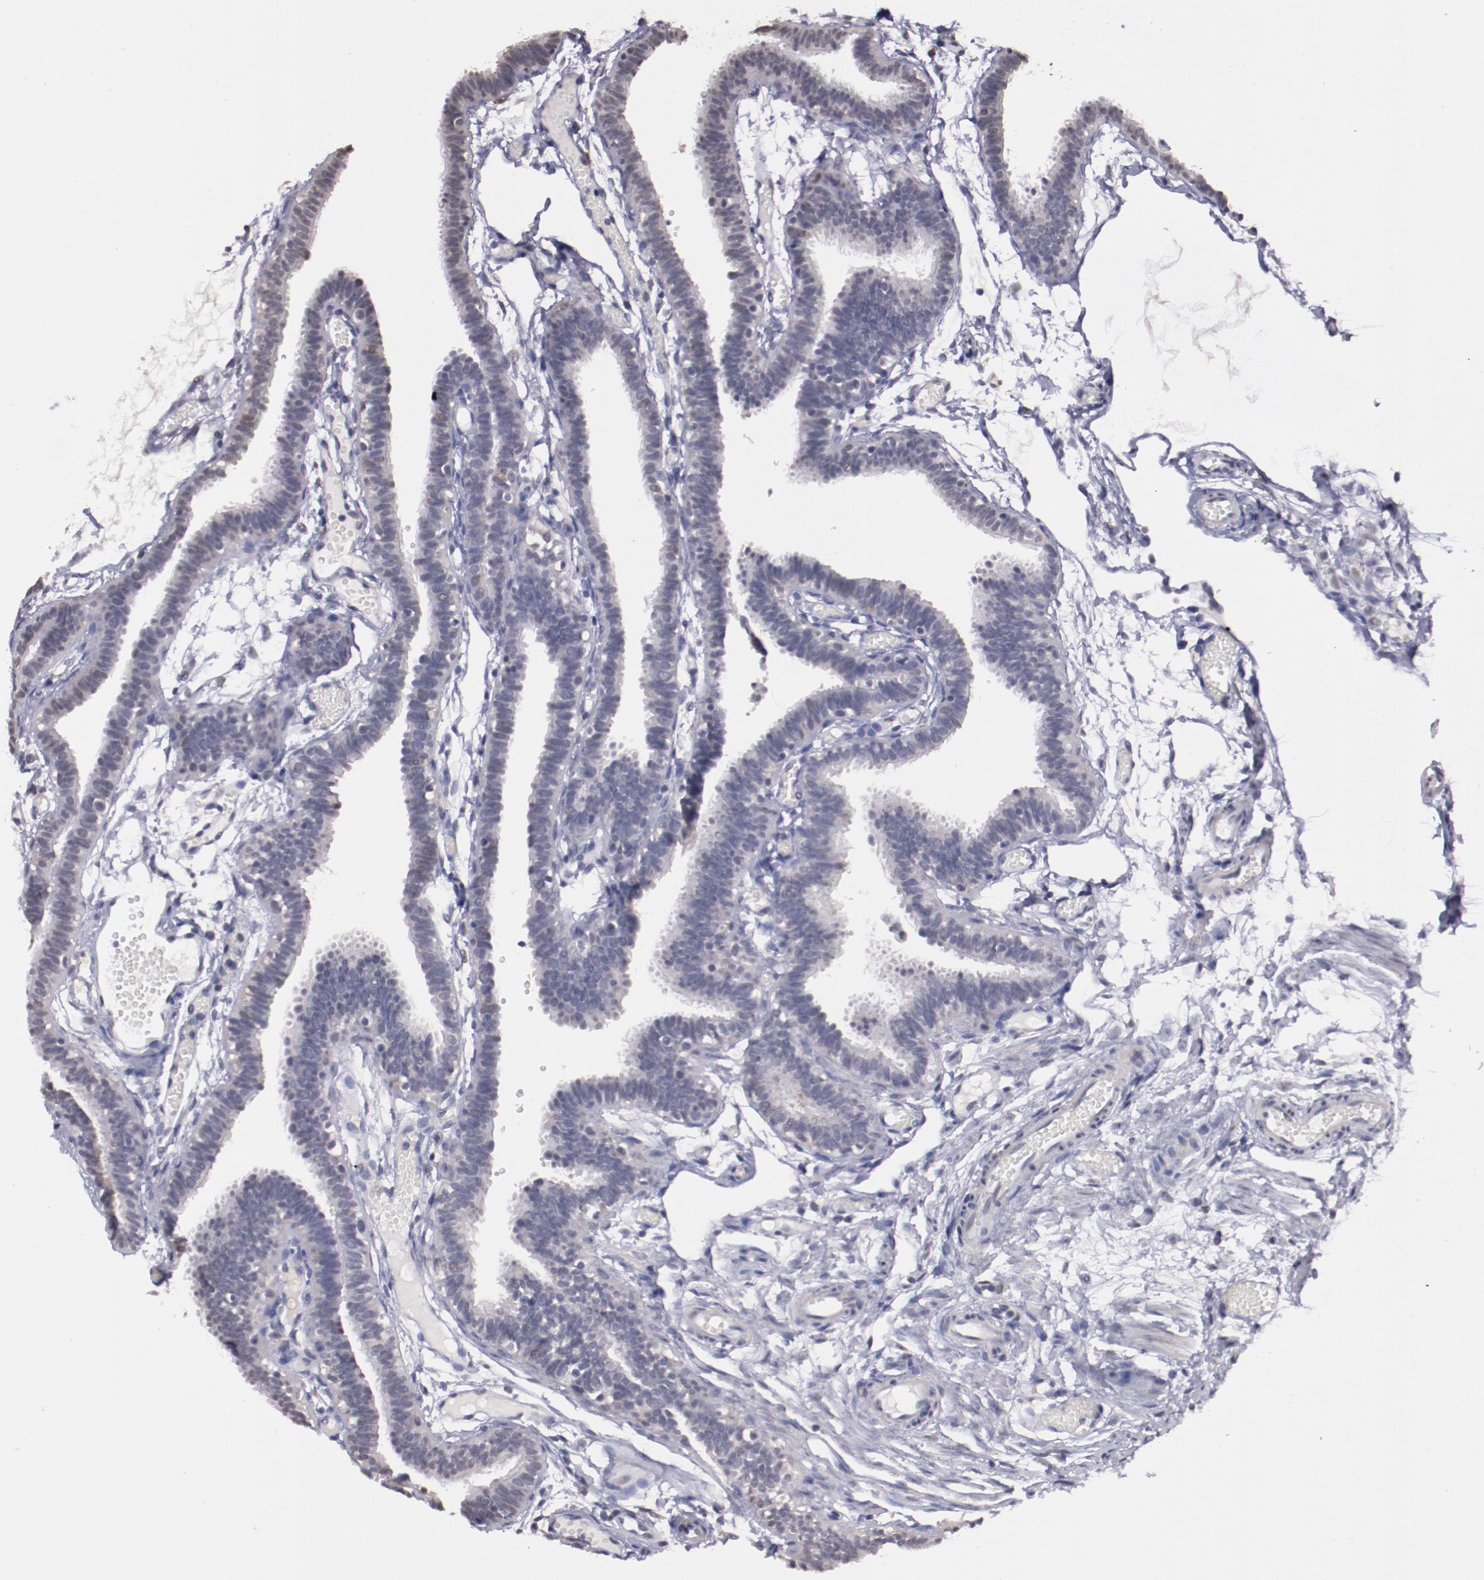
{"staining": {"intensity": "weak", "quantity": "<25%", "location": "nuclear"}, "tissue": "fallopian tube", "cell_type": "Glandular cells", "image_type": "normal", "snomed": [{"axis": "morphology", "description": "Normal tissue, NOS"}, {"axis": "topography", "description": "Fallopian tube"}], "caption": "Immunohistochemistry (IHC) of normal human fallopian tube demonstrates no staining in glandular cells. Brightfield microscopy of immunohistochemistry (IHC) stained with DAB (brown) and hematoxylin (blue), captured at high magnification.", "gene": "NRXN3", "patient": {"sex": "female", "age": 29}}